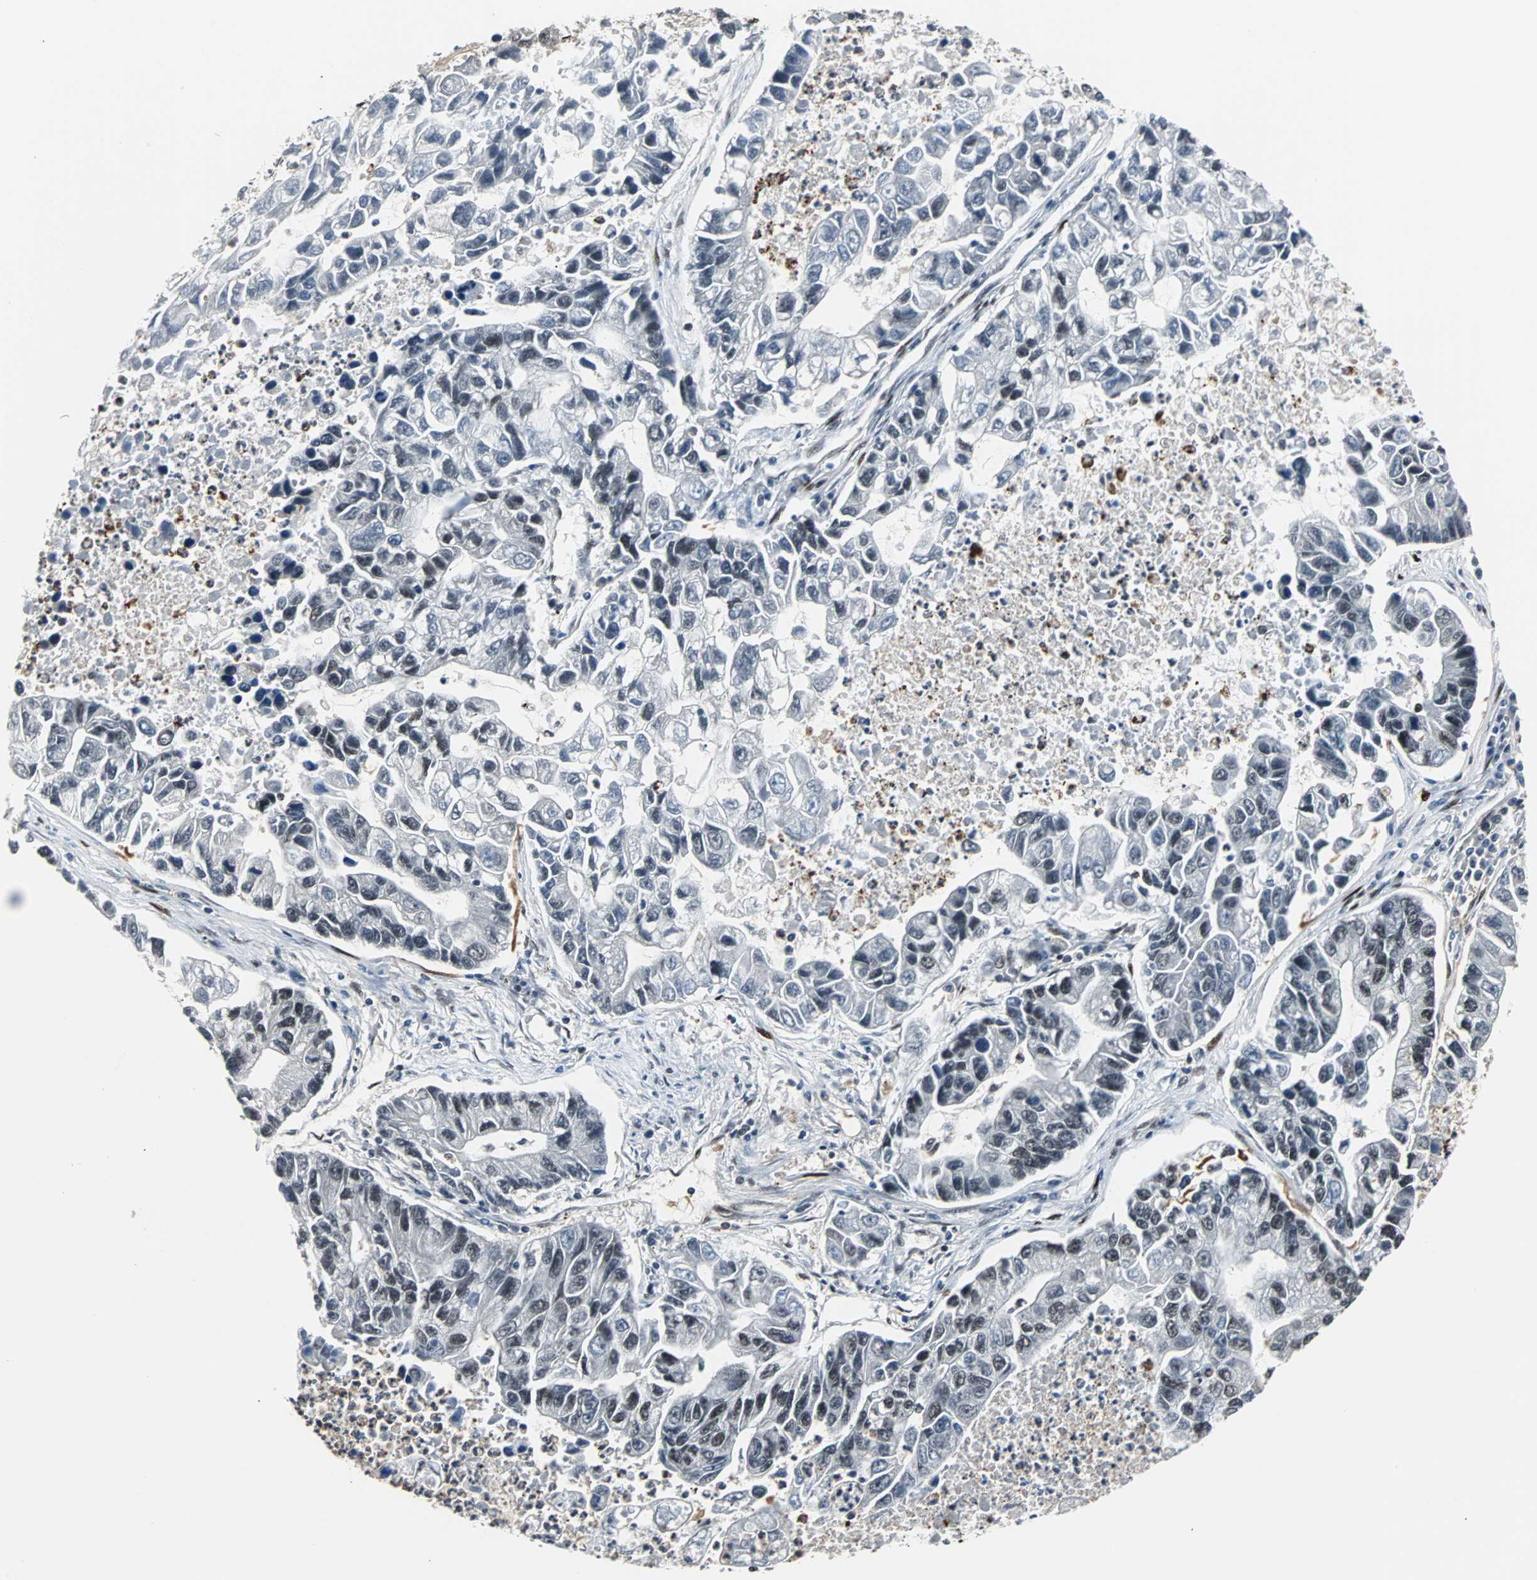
{"staining": {"intensity": "moderate", "quantity": "<25%", "location": "nuclear"}, "tissue": "lung cancer", "cell_type": "Tumor cells", "image_type": "cancer", "snomed": [{"axis": "morphology", "description": "Adenocarcinoma, NOS"}, {"axis": "topography", "description": "Lung"}], "caption": "Brown immunohistochemical staining in lung cancer shows moderate nuclear positivity in about <25% of tumor cells.", "gene": "XRCC4", "patient": {"sex": "female", "age": 51}}